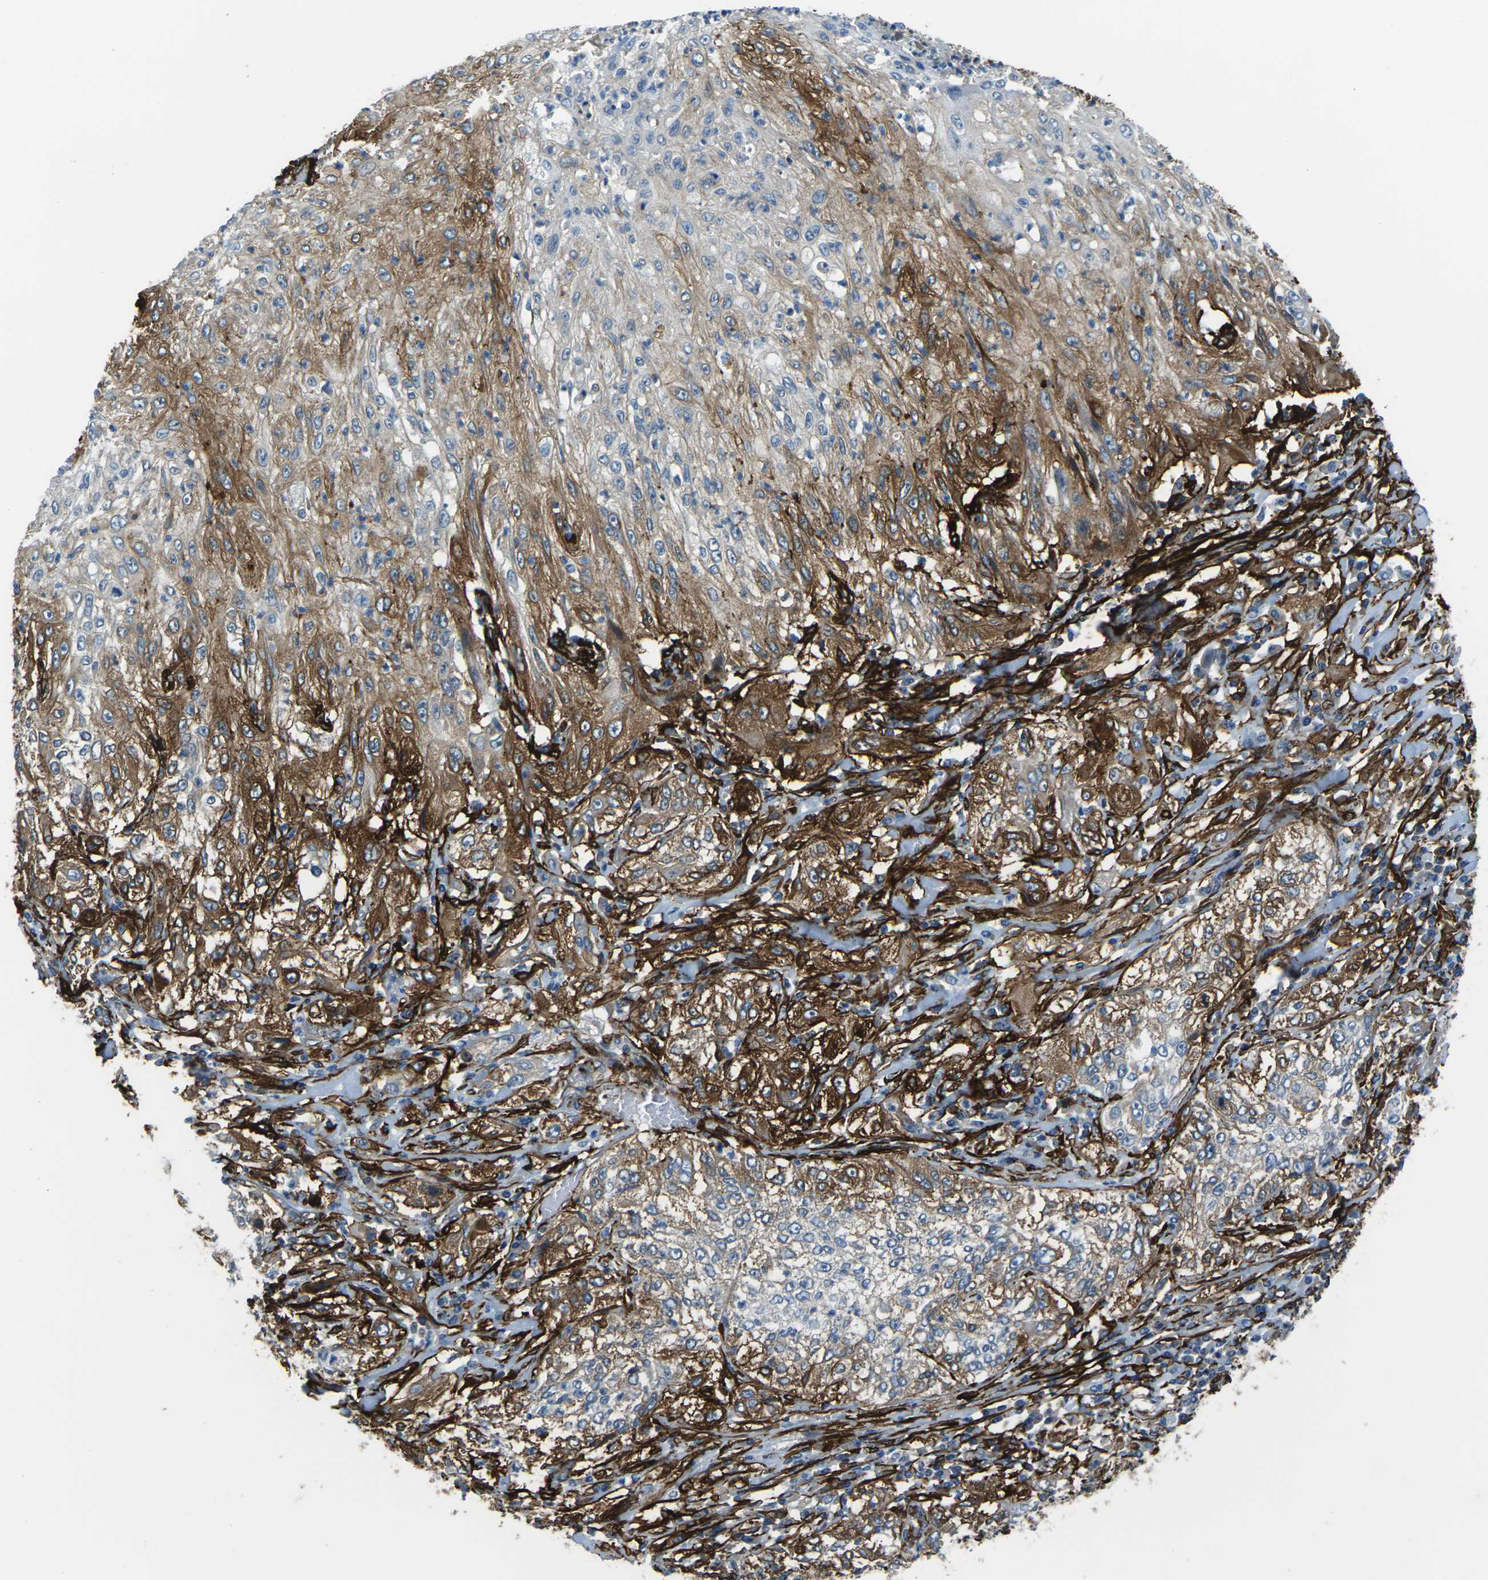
{"staining": {"intensity": "moderate", "quantity": "25%-75%", "location": "cytoplasmic/membranous"}, "tissue": "lung cancer", "cell_type": "Tumor cells", "image_type": "cancer", "snomed": [{"axis": "morphology", "description": "Inflammation, NOS"}, {"axis": "morphology", "description": "Squamous cell carcinoma, NOS"}, {"axis": "topography", "description": "Lymph node"}, {"axis": "topography", "description": "Soft tissue"}, {"axis": "topography", "description": "Lung"}], "caption": "Lung squamous cell carcinoma stained with a protein marker displays moderate staining in tumor cells.", "gene": "GRAMD1C", "patient": {"sex": "male", "age": 66}}